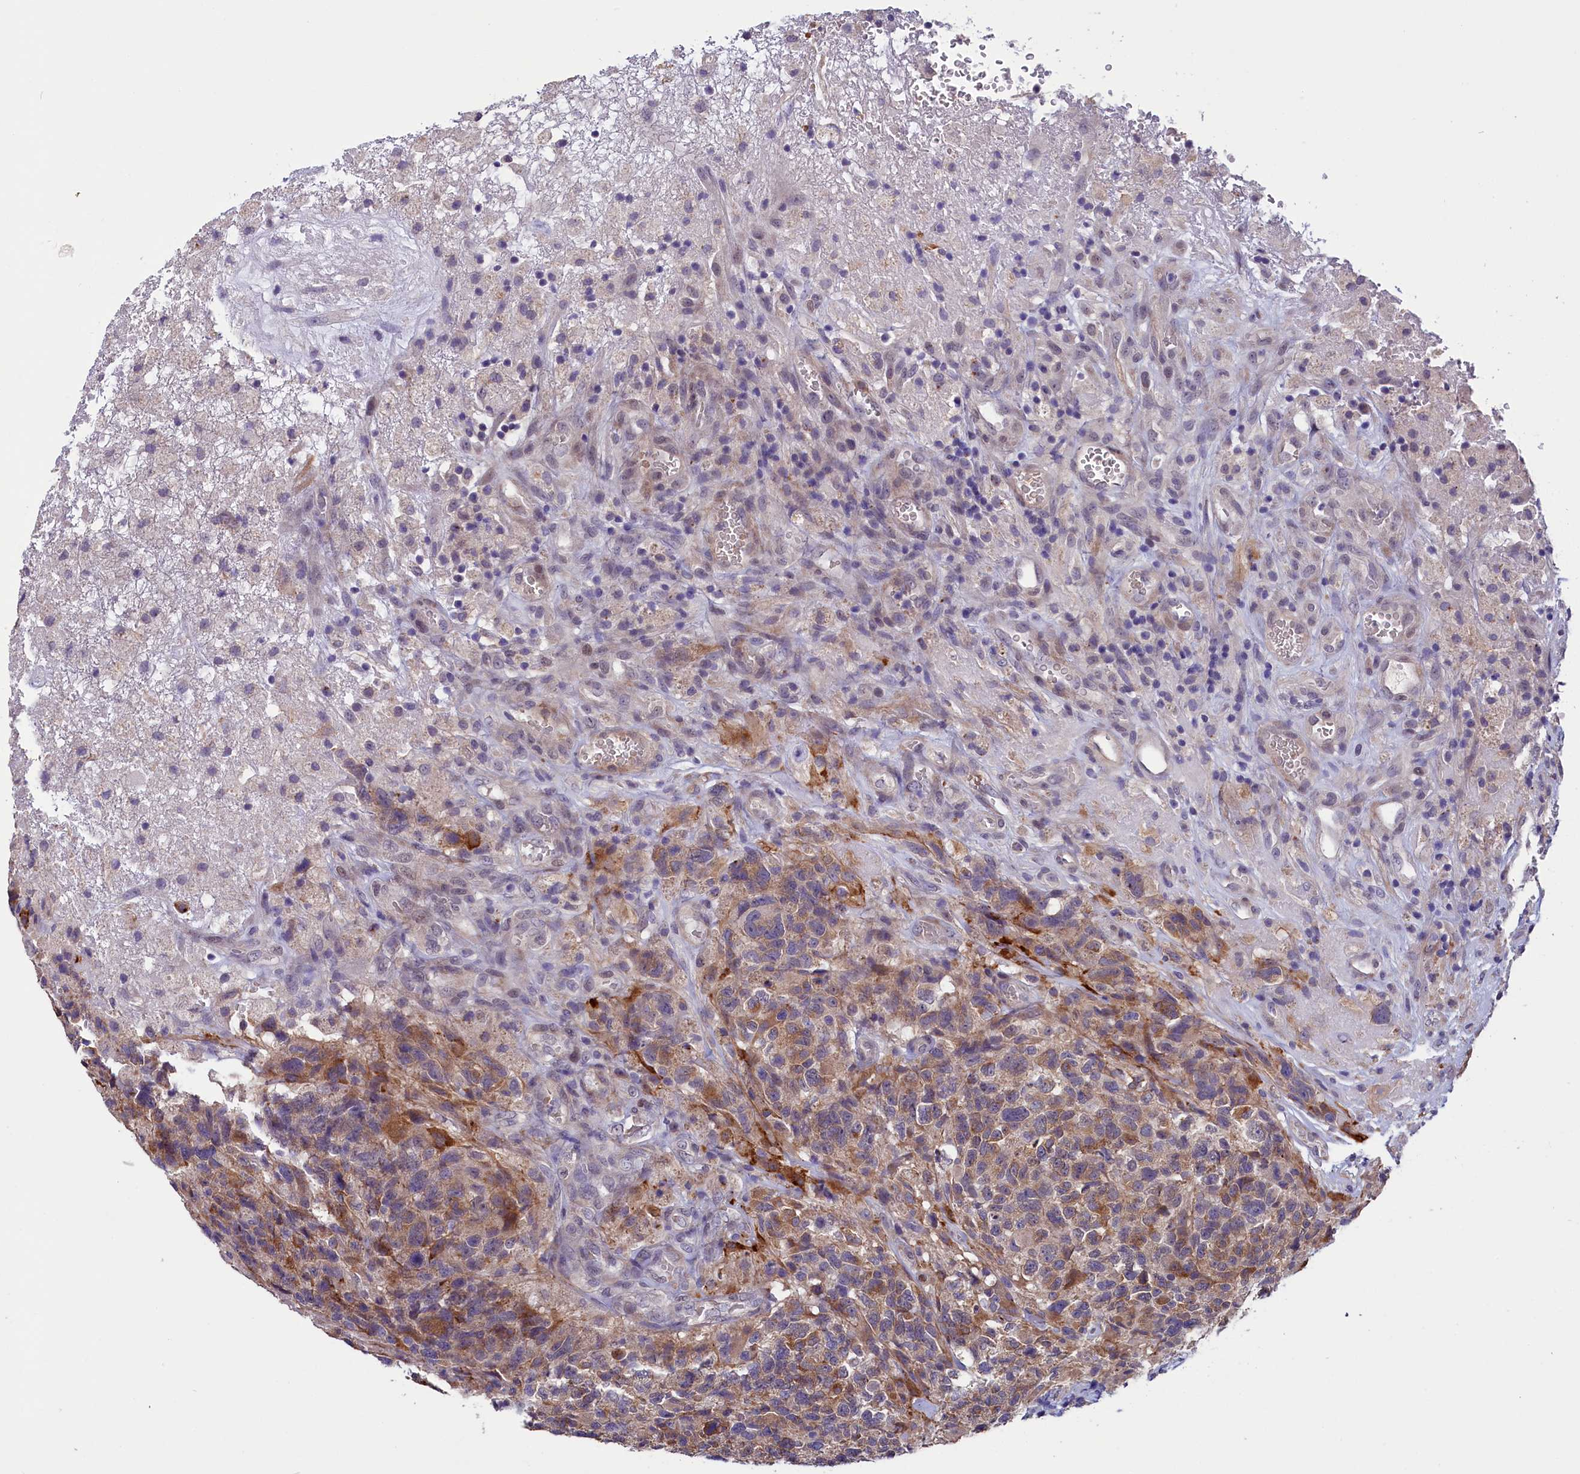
{"staining": {"intensity": "moderate", "quantity": "<25%", "location": "cytoplasmic/membranous"}, "tissue": "glioma", "cell_type": "Tumor cells", "image_type": "cancer", "snomed": [{"axis": "morphology", "description": "Glioma, malignant, High grade"}, {"axis": "topography", "description": "Brain"}], "caption": "Immunohistochemical staining of human malignant glioma (high-grade) reveals moderate cytoplasmic/membranous protein expression in about <25% of tumor cells. The staining was performed using DAB (3,3'-diaminobenzidine) to visualize the protein expression in brown, while the nuclei were stained in blue with hematoxylin (Magnification: 20x).", "gene": "SLC39A6", "patient": {"sex": "male", "age": 69}}